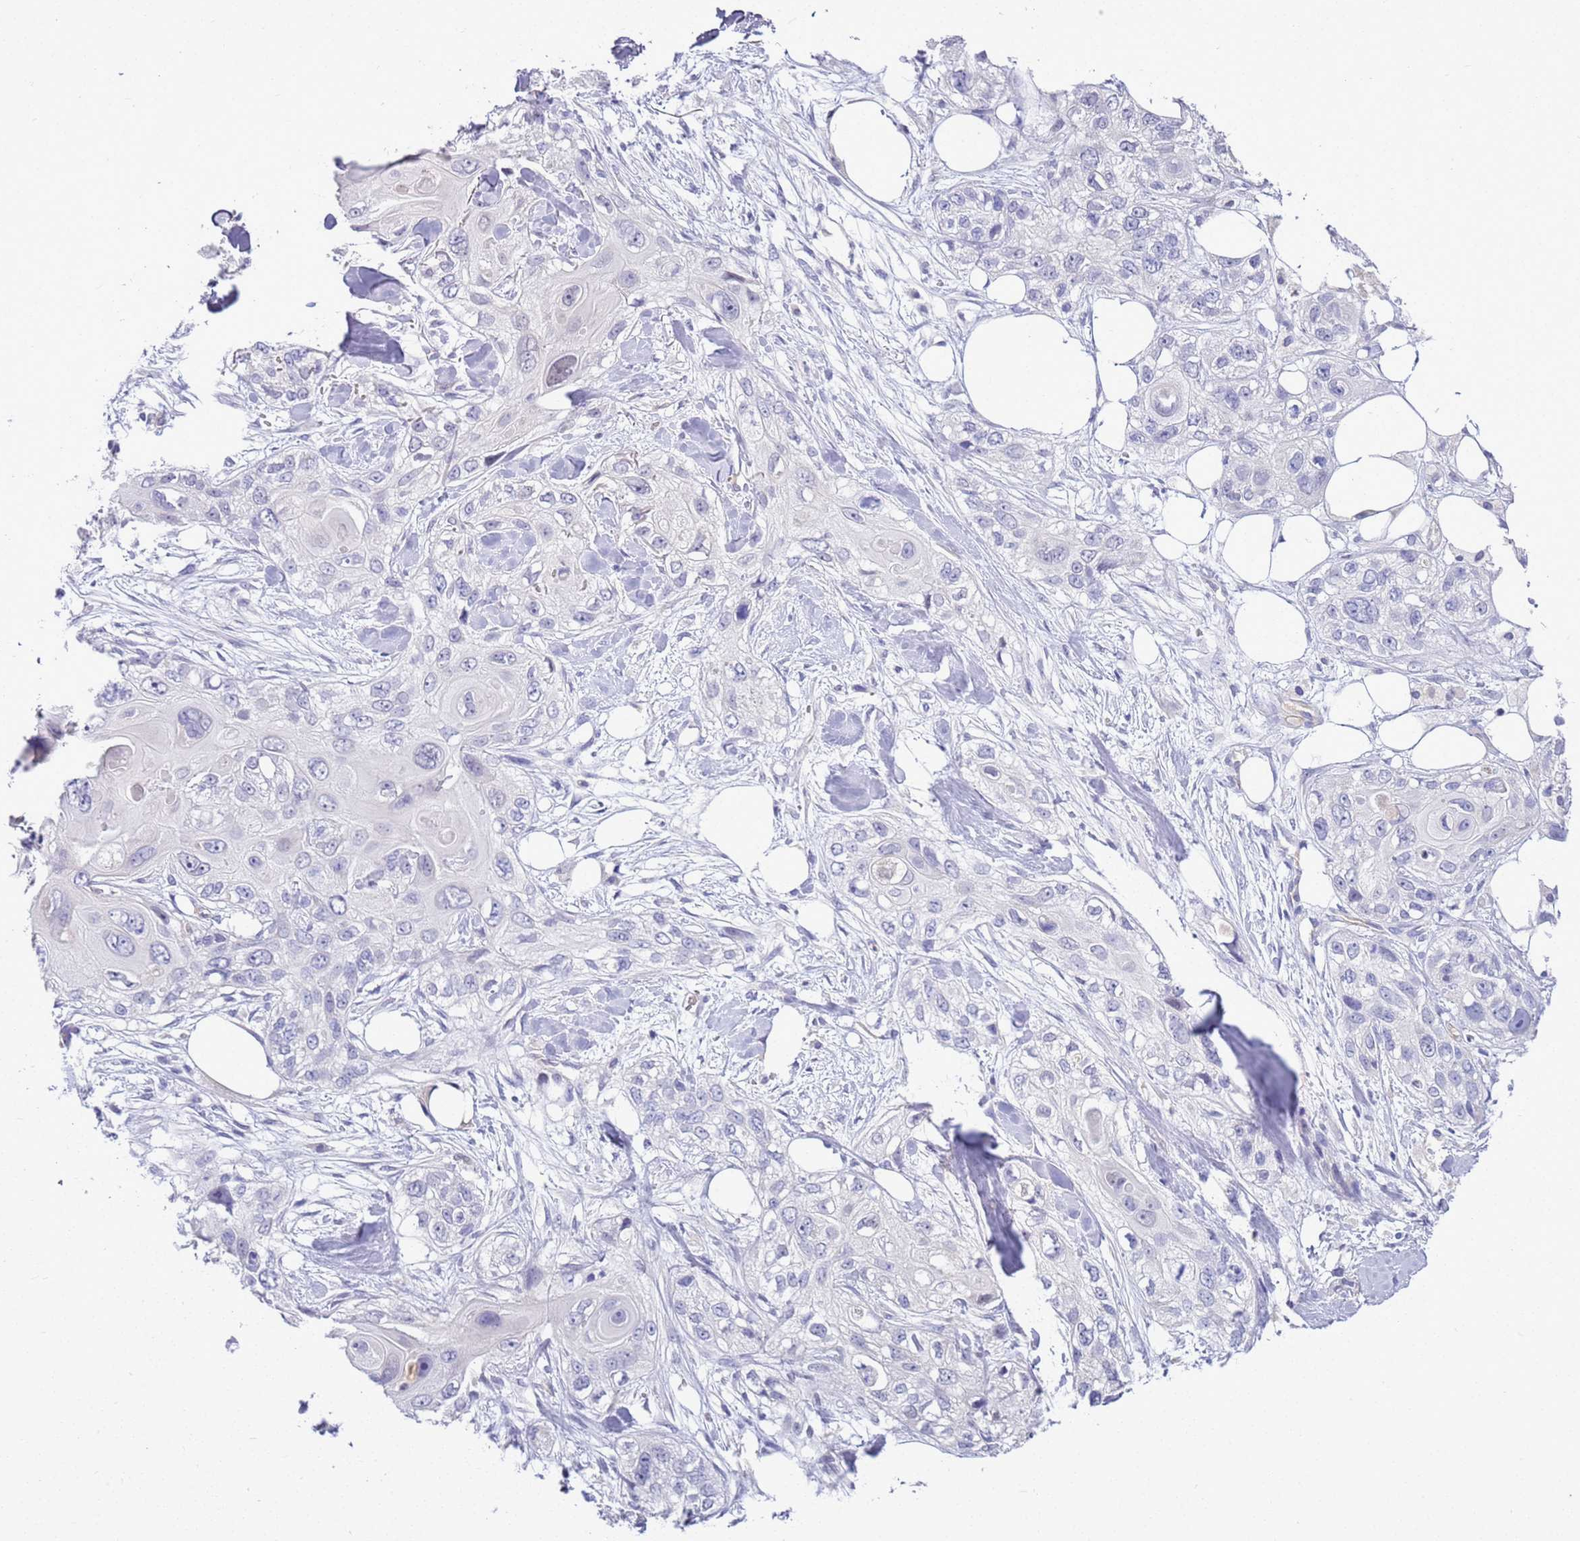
{"staining": {"intensity": "negative", "quantity": "none", "location": "none"}, "tissue": "skin cancer", "cell_type": "Tumor cells", "image_type": "cancer", "snomed": [{"axis": "morphology", "description": "Normal tissue, NOS"}, {"axis": "morphology", "description": "Squamous cell carcinoma, NOS"}, {"axis": "topography", "description": "Skin"}], "caption": "Human skin cancer (squamous cell carcinoma) stained for a protein using IHC exhibits no staining in tumor cells.", "gene": "BRMS1L", "patient": {"sex": "male", "age": 72}}